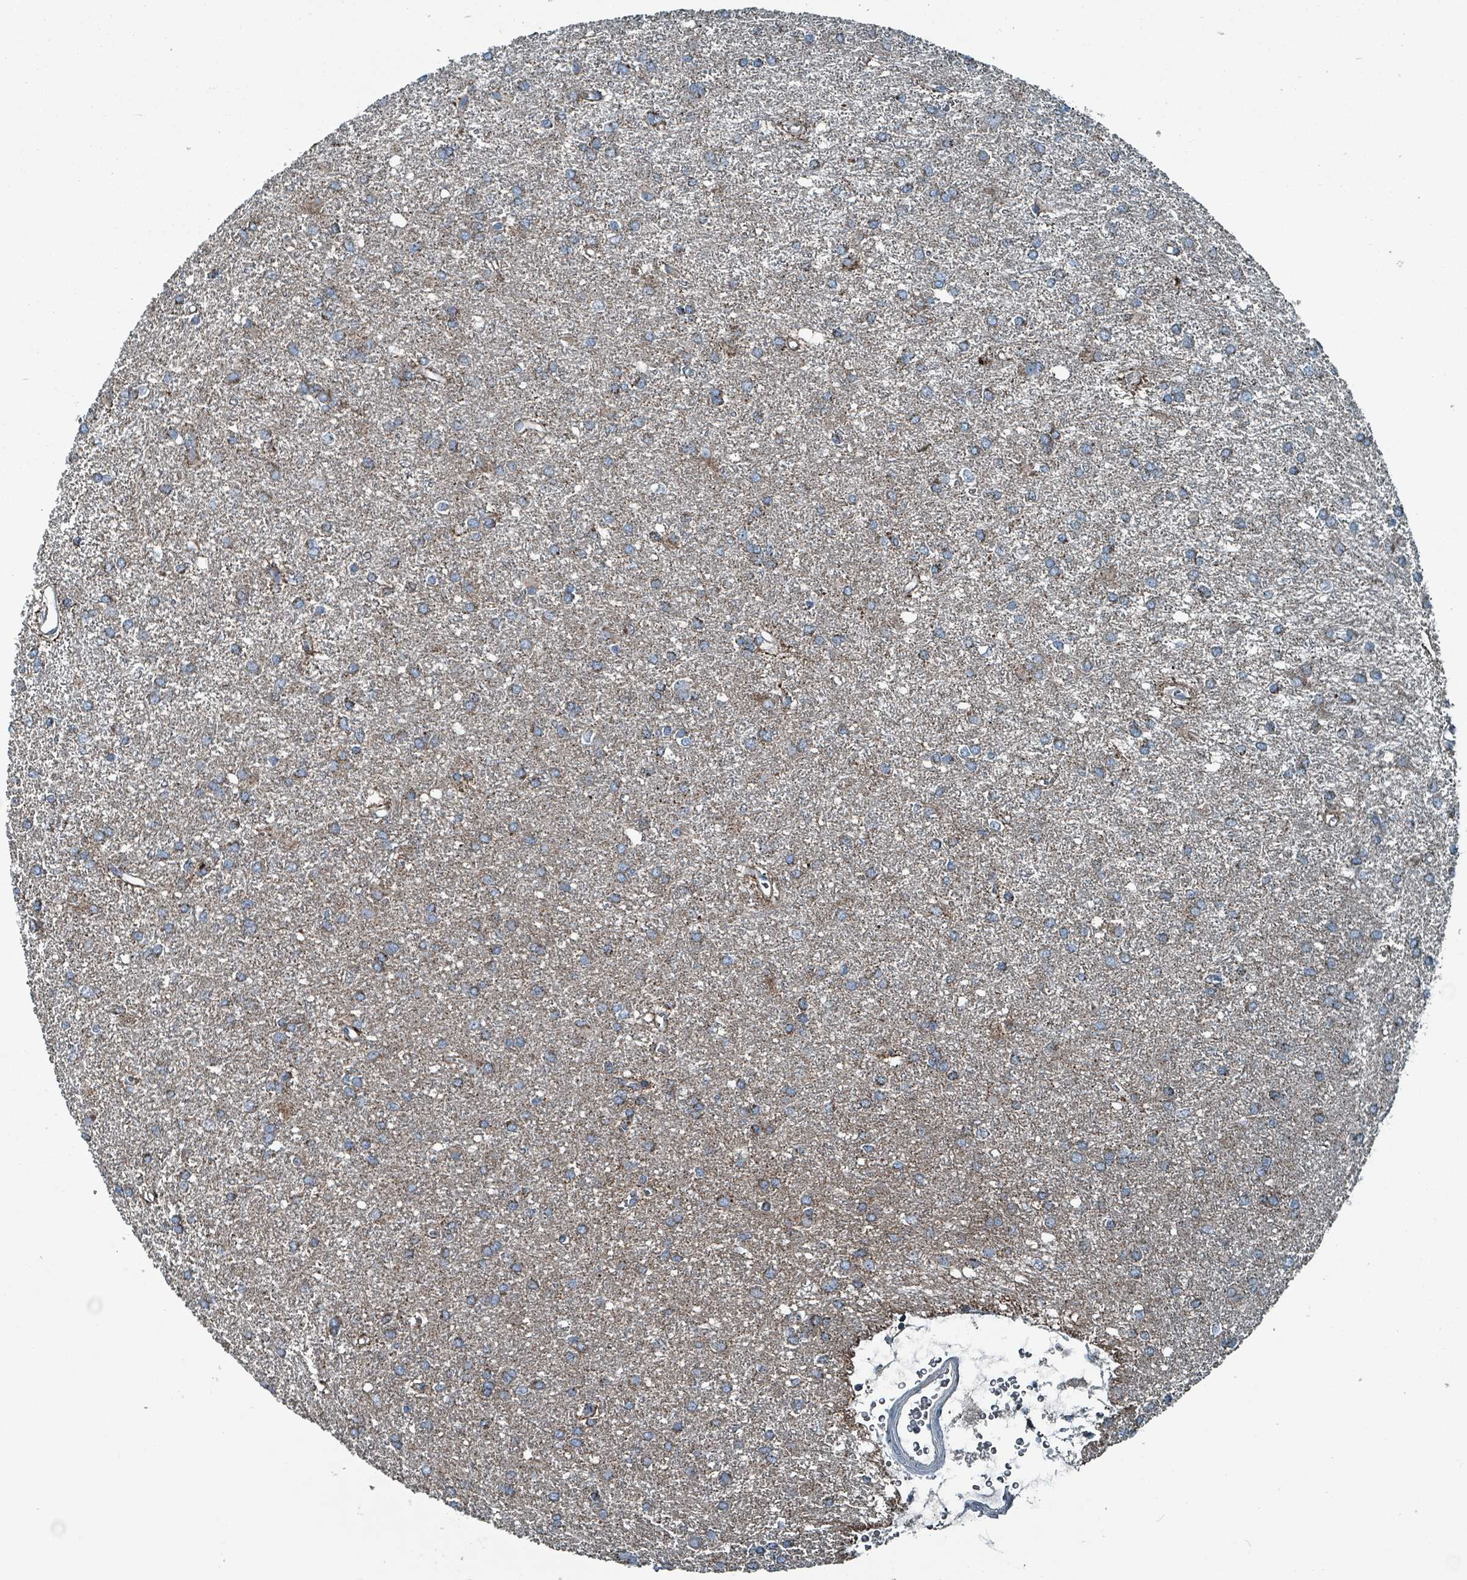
{"staining": {"intensity": "moderate", "quantity": "25%-75%", "location": "cytoplasmic/membranous"}, "tissue": "glioma", "cell_type": "Tumor cells", "image_type": "cancer", "snomed": [{"axis": "morphology", "description": "Glioma, malignant, High grade"}, {"axis": "topography", "description": "Brain"}], "caption": "The histopathology image demonstrates staining of malignant glioma (high-grade), revealing moderate cytoplasmic/membranous protein positivity (brown color) within tumor cells.", "gene": "ABHD18", "patient": {"sex": "female", "age": 50}}